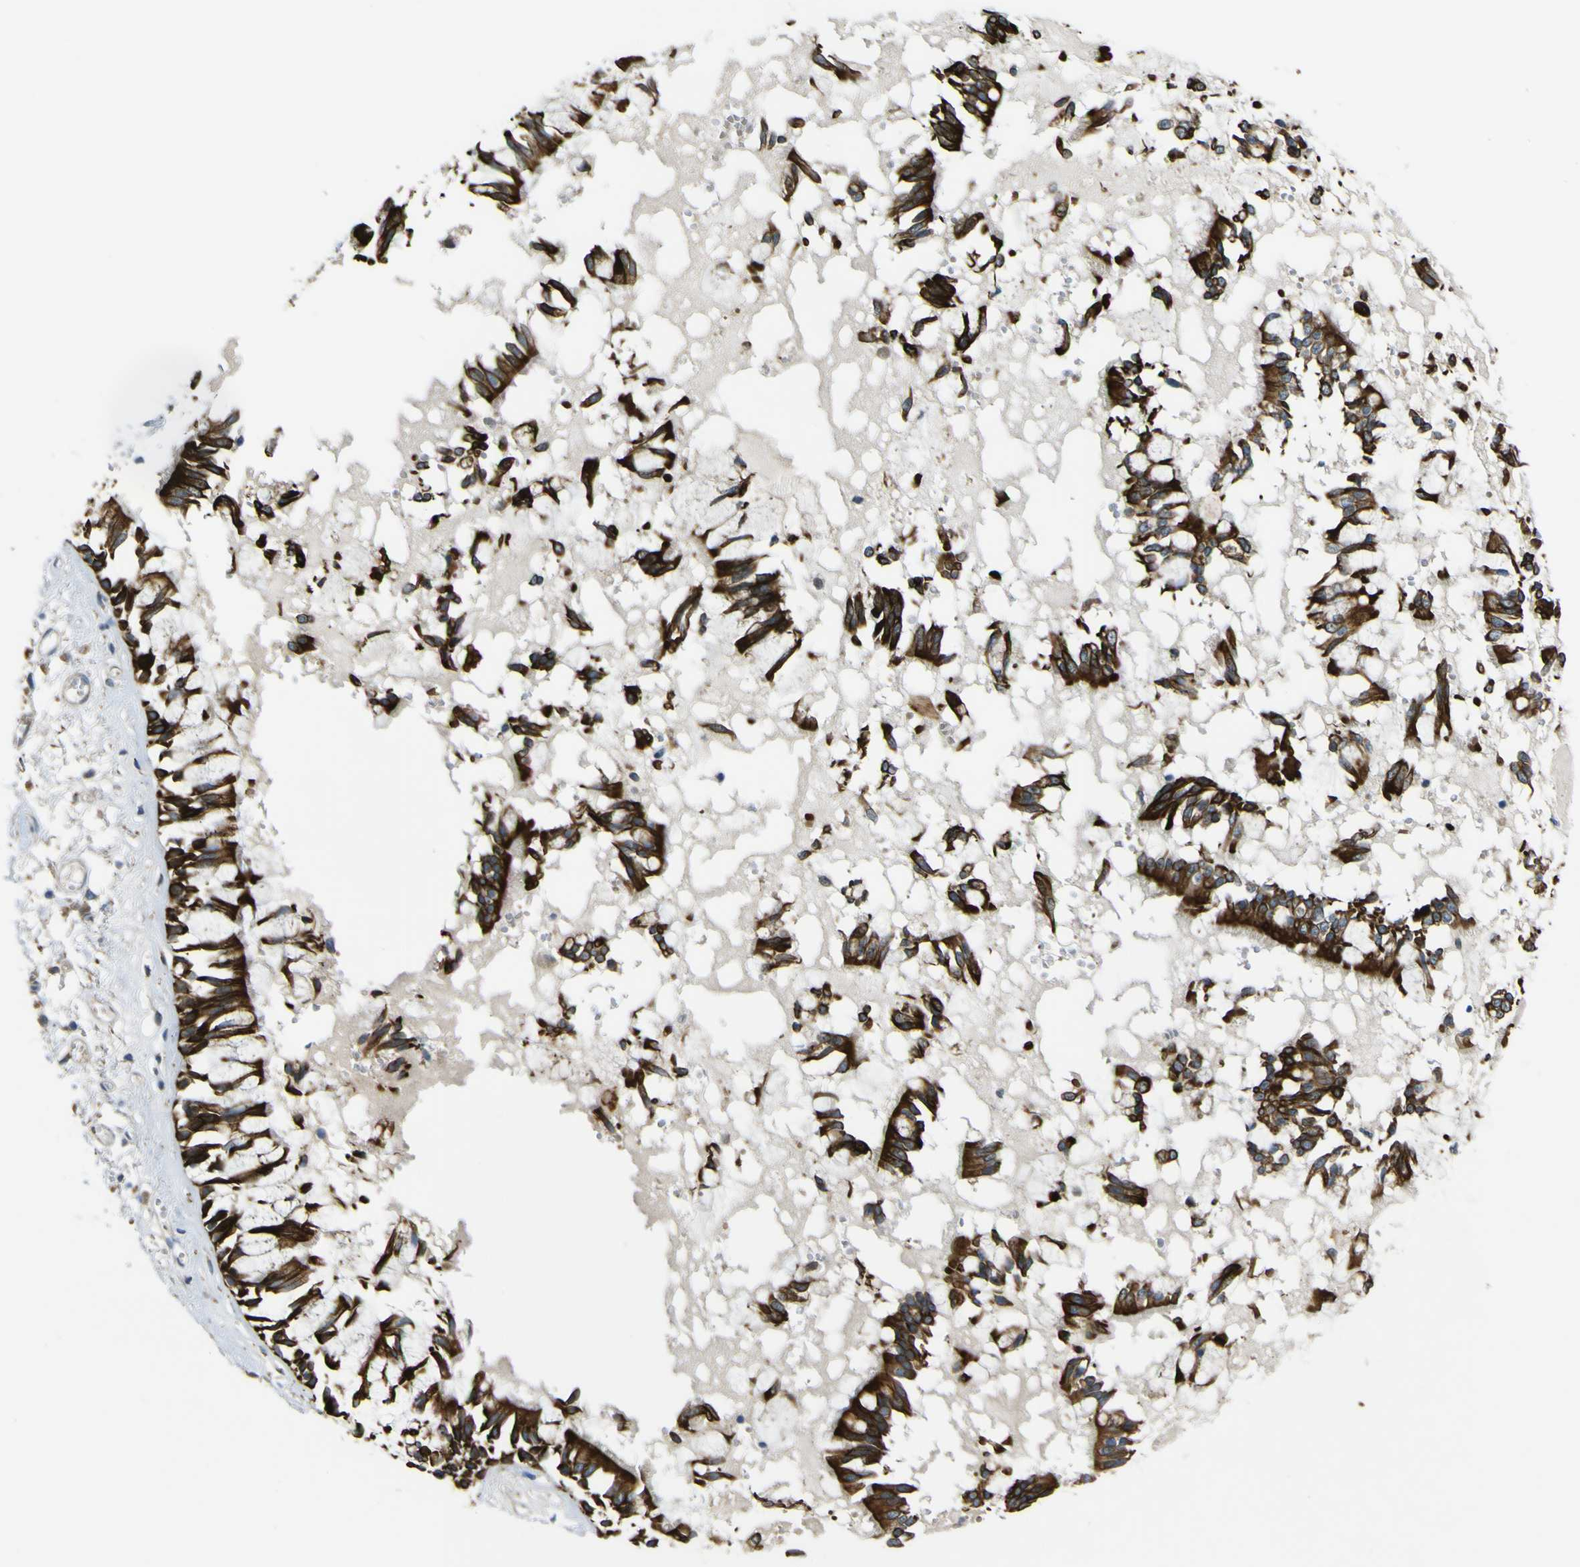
{"staining": {"intensity": "strong", "quantity": ">75%", "location": "cytoplasmic/membranous"}, "tissue": "bronchus", "cell_type": "Respiratory epithelial cells", "image_type": "normal", "snomed": [{"axis": "morphology", "description": "Normal tissue, NOS"}, {"axis": "morphology", "description": "Inflammation, NOS"}, {"axis": "topography", "description": "Cartilage tissue"}, {"axis": "topography", "description": "Lung"}], "caption": "Strong cytoplasmic/membranous positivity for a protein is seen in approximately >75% of respiratory epithelial cells of unremarkable bronchus using IHC.", "gene": "LBHD1", "patient": {"sex": "male", "age": 71}}